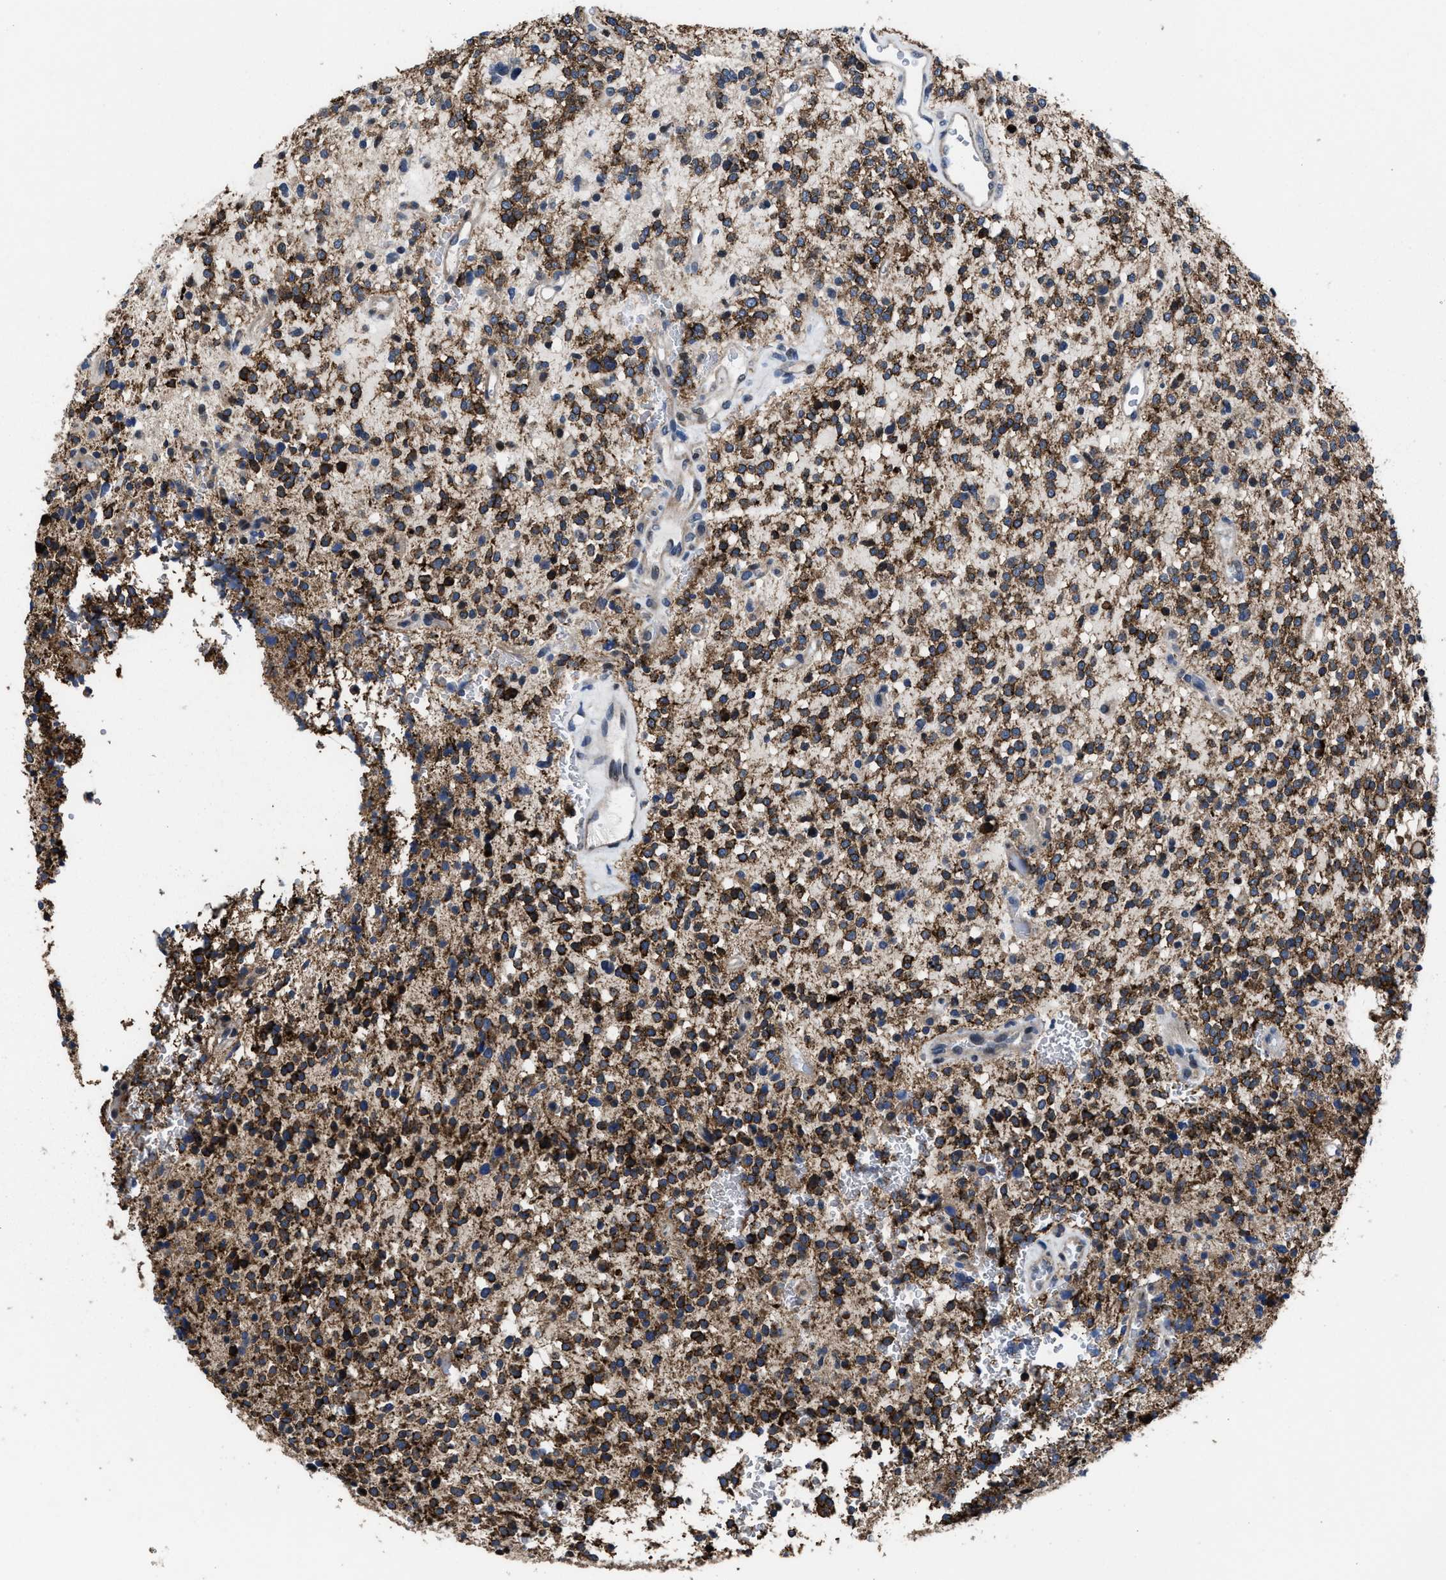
{"staining": {"intensity": "strong", "quantity": ">75%", "location": "cytoplasmic/membranous"}, "tissue": "glioma", "cell_type": "Tumor cells", "image_type": "cancer", "snomed": [{"axis": "morphology", "description": "Glioma, malignant, High grade"}, {"axis": "topography", "description": "Brain"}], "caption": "Protein expression analysis of human high-grade glioma (malignant) reveals strong cytoplasmic/membranous expression in about >75% of tumor cells. (Brightfield microscopy of DAB IHC at high magnification).", "gene": "MARCKSL1", "patient": {"sex": "male", "age": 48}}